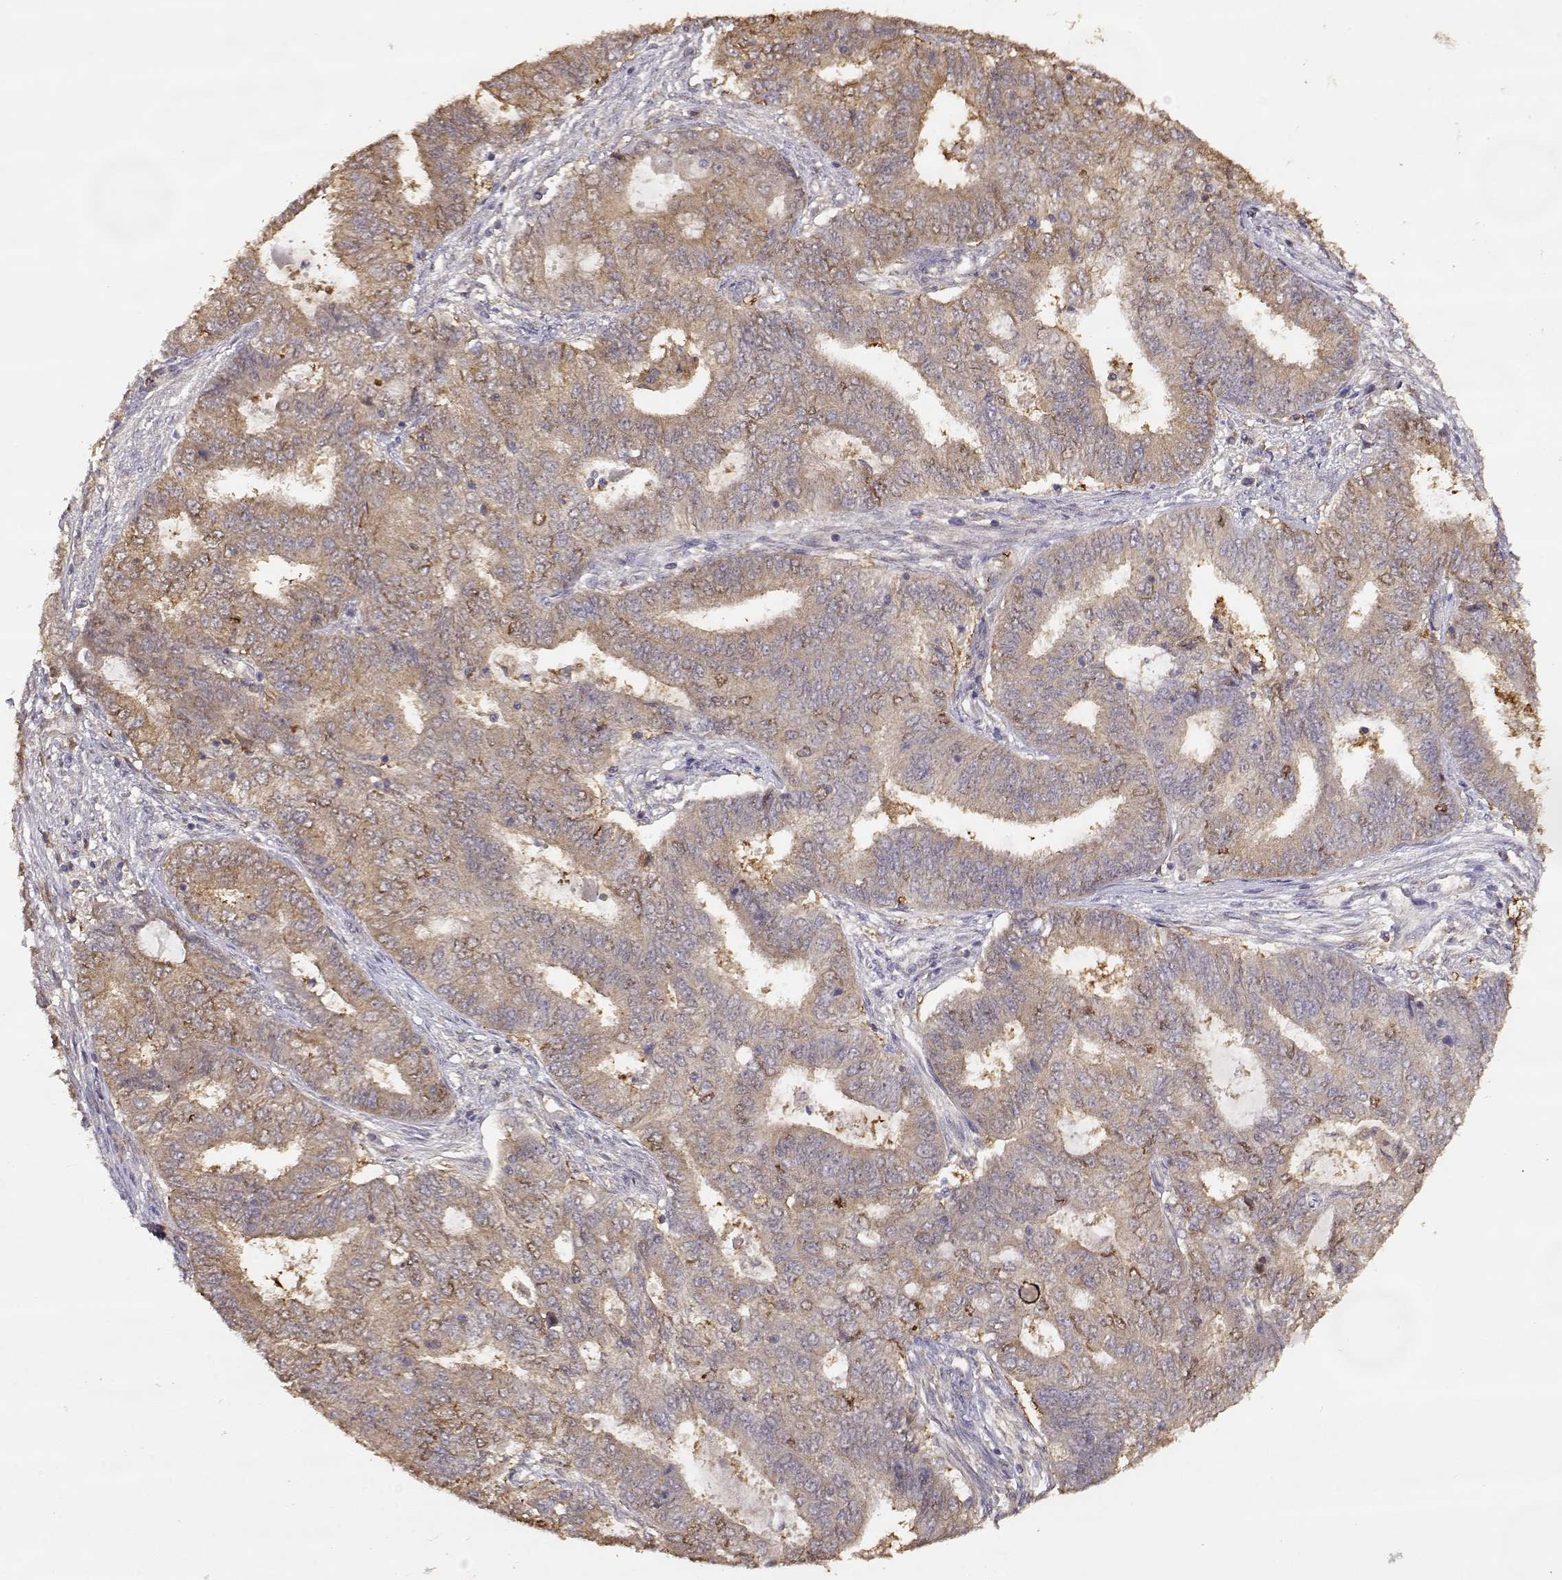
{"staining": {"intensity": "weak", "quantity": ">75%", "location": "cytoplasmic/membranous"}, "tissue": "endometrial cancer", "cell_type": "Tumor cells", "image_type": "cancer", "snomed": [{"axis": "morphology", "description": "Adenocarcinoma, NOS"}, {"axis": "topography", "description": "Endometrium"}], "caption": "Human adenocarcinoma (endometrial) stained with a protein marker exhibits weak staining in tumor cells.", "gene": "CRIM1", "patient": {"sex": "female", "age": 62}}